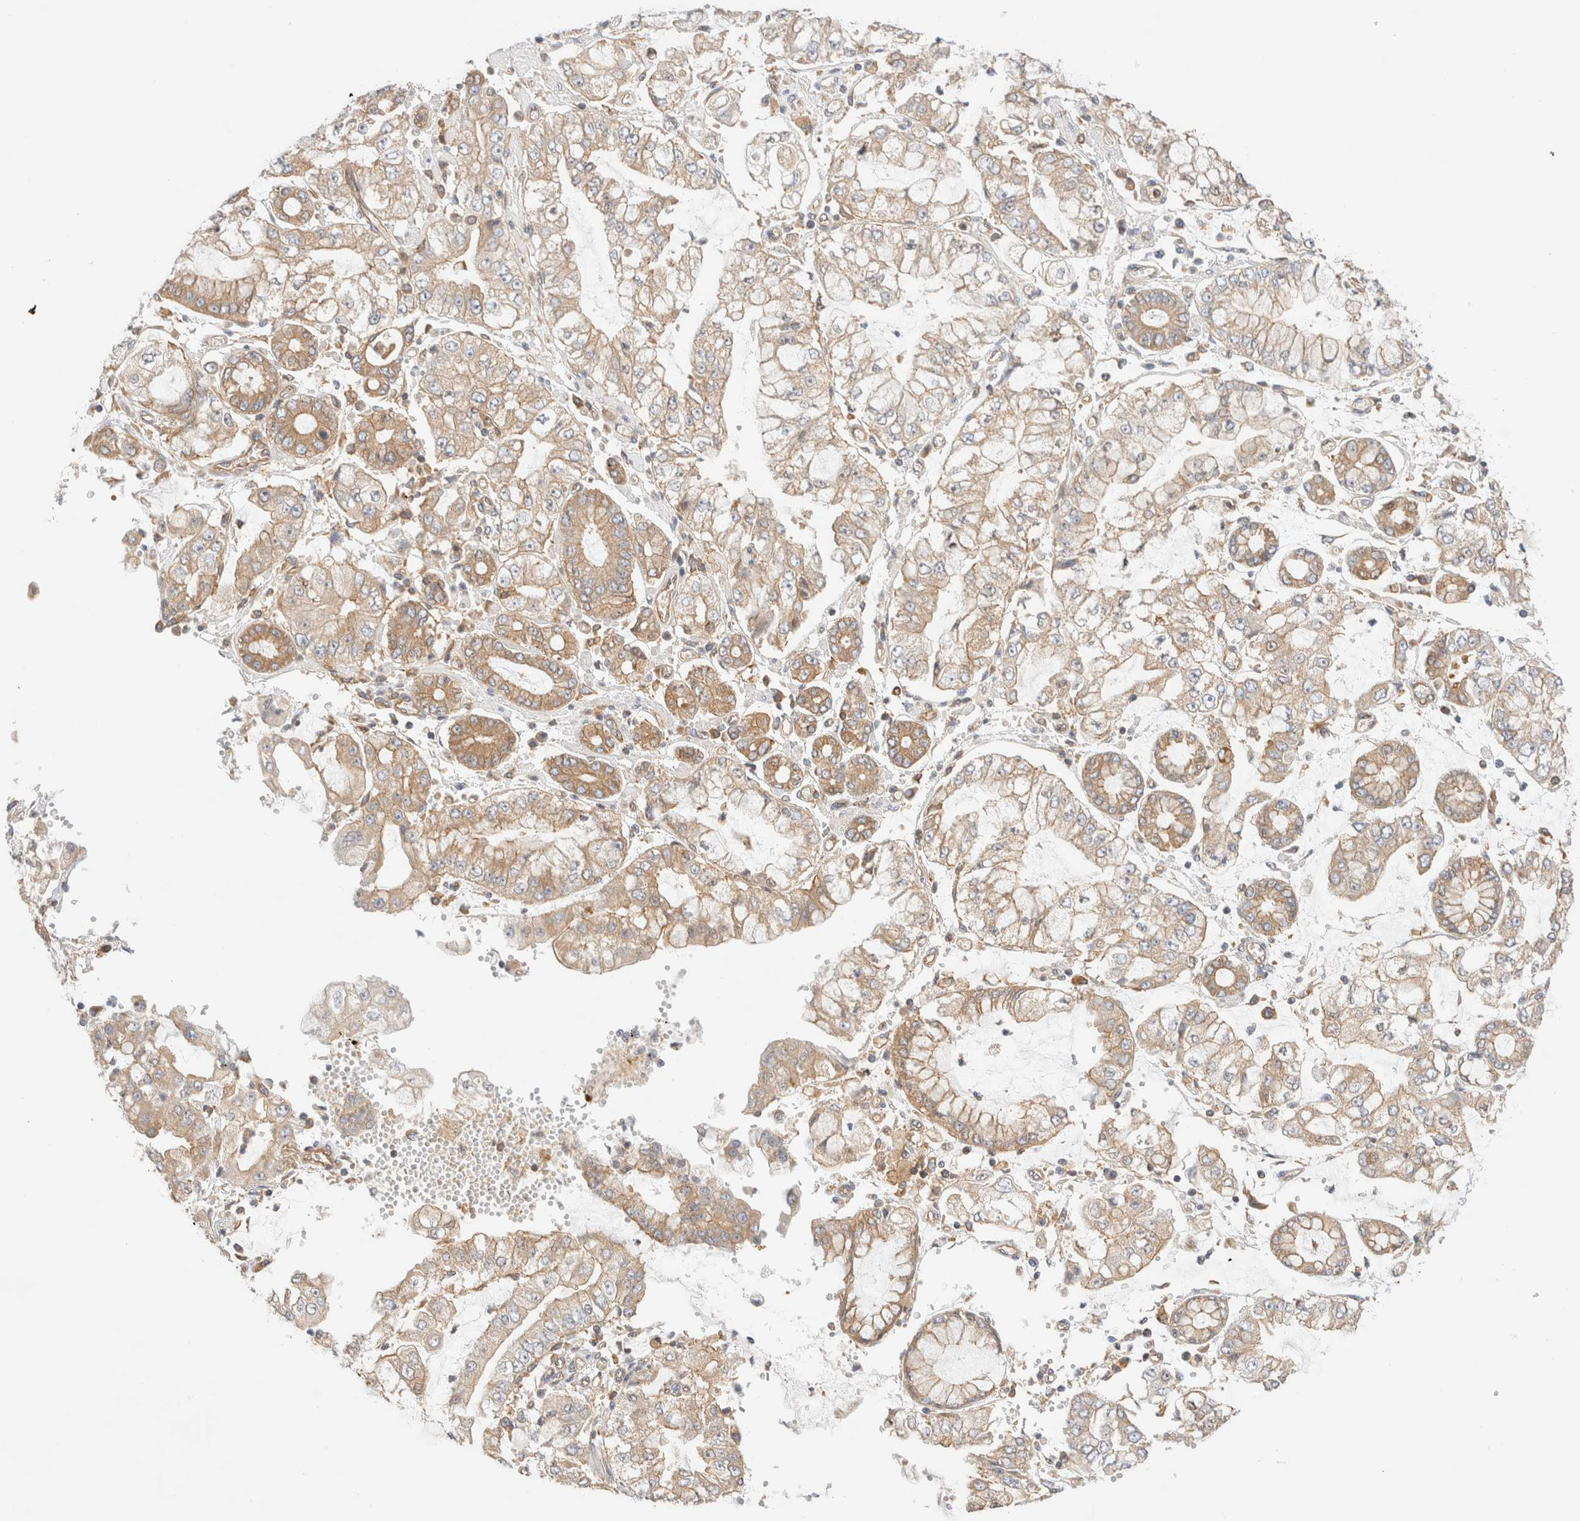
{"staining": {"intensity": "moderate", "quantity": "25%-75%", "location": "cytoplasmic/membranous"}, "tissue": "stomach cancer", "cell_type": "Tumor cells", "image_type": "cancer", "snomed": [{"axis": "morphology", "description": "Adenocarcinoma, NOS"}, {"axis": "topography", "description": "Stomach"}], "caption": "Moderate cytoplasmic/membranous protein positivity is appreciated in about 25%-75% of tumor cells in stomach cancer (adenocarcinoma).", "gene": "RABEP1", "patient": {"sex": "male", "age": 76}}